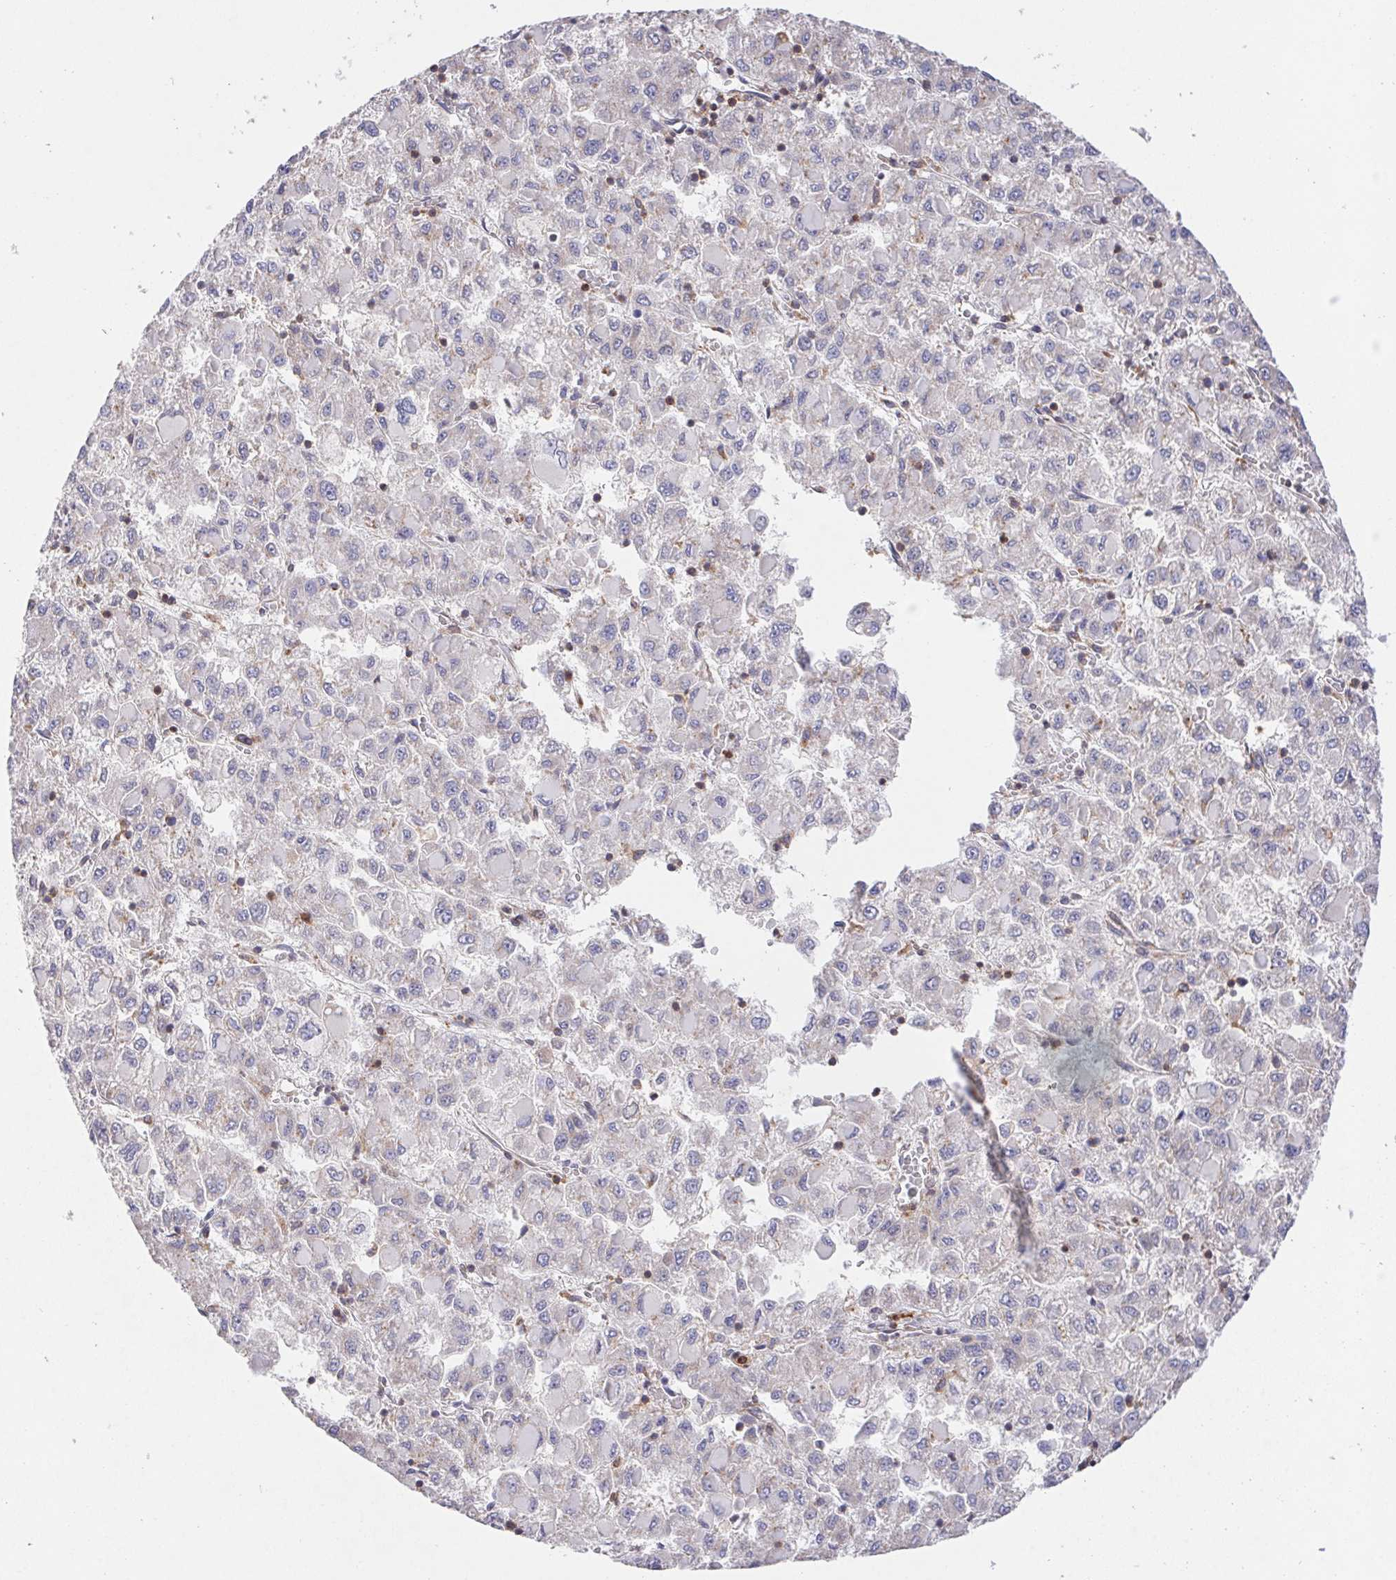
{"staining": {"intensity": "negative", "quantity": "none", "location": "none"}, "tissue": "liver cancer", "cell_type": "Tumor cells", "image_type": "cancer", "snomed": [{"axis": "morphology", "description": "Carcinoma, Hepatocellular, NOS"}, {"axis": "topography", "description": "Liver"}], "caption": "A micrograph of human liver cancer (hepatocellular carcinoma) is negative for staining in tumor cells. (Brightfield microscopy of DAB immunohistochemistry (IHC) at high magnification).", "gene": "FAM241A", "patient": {"sex": "male", "age": 40}}